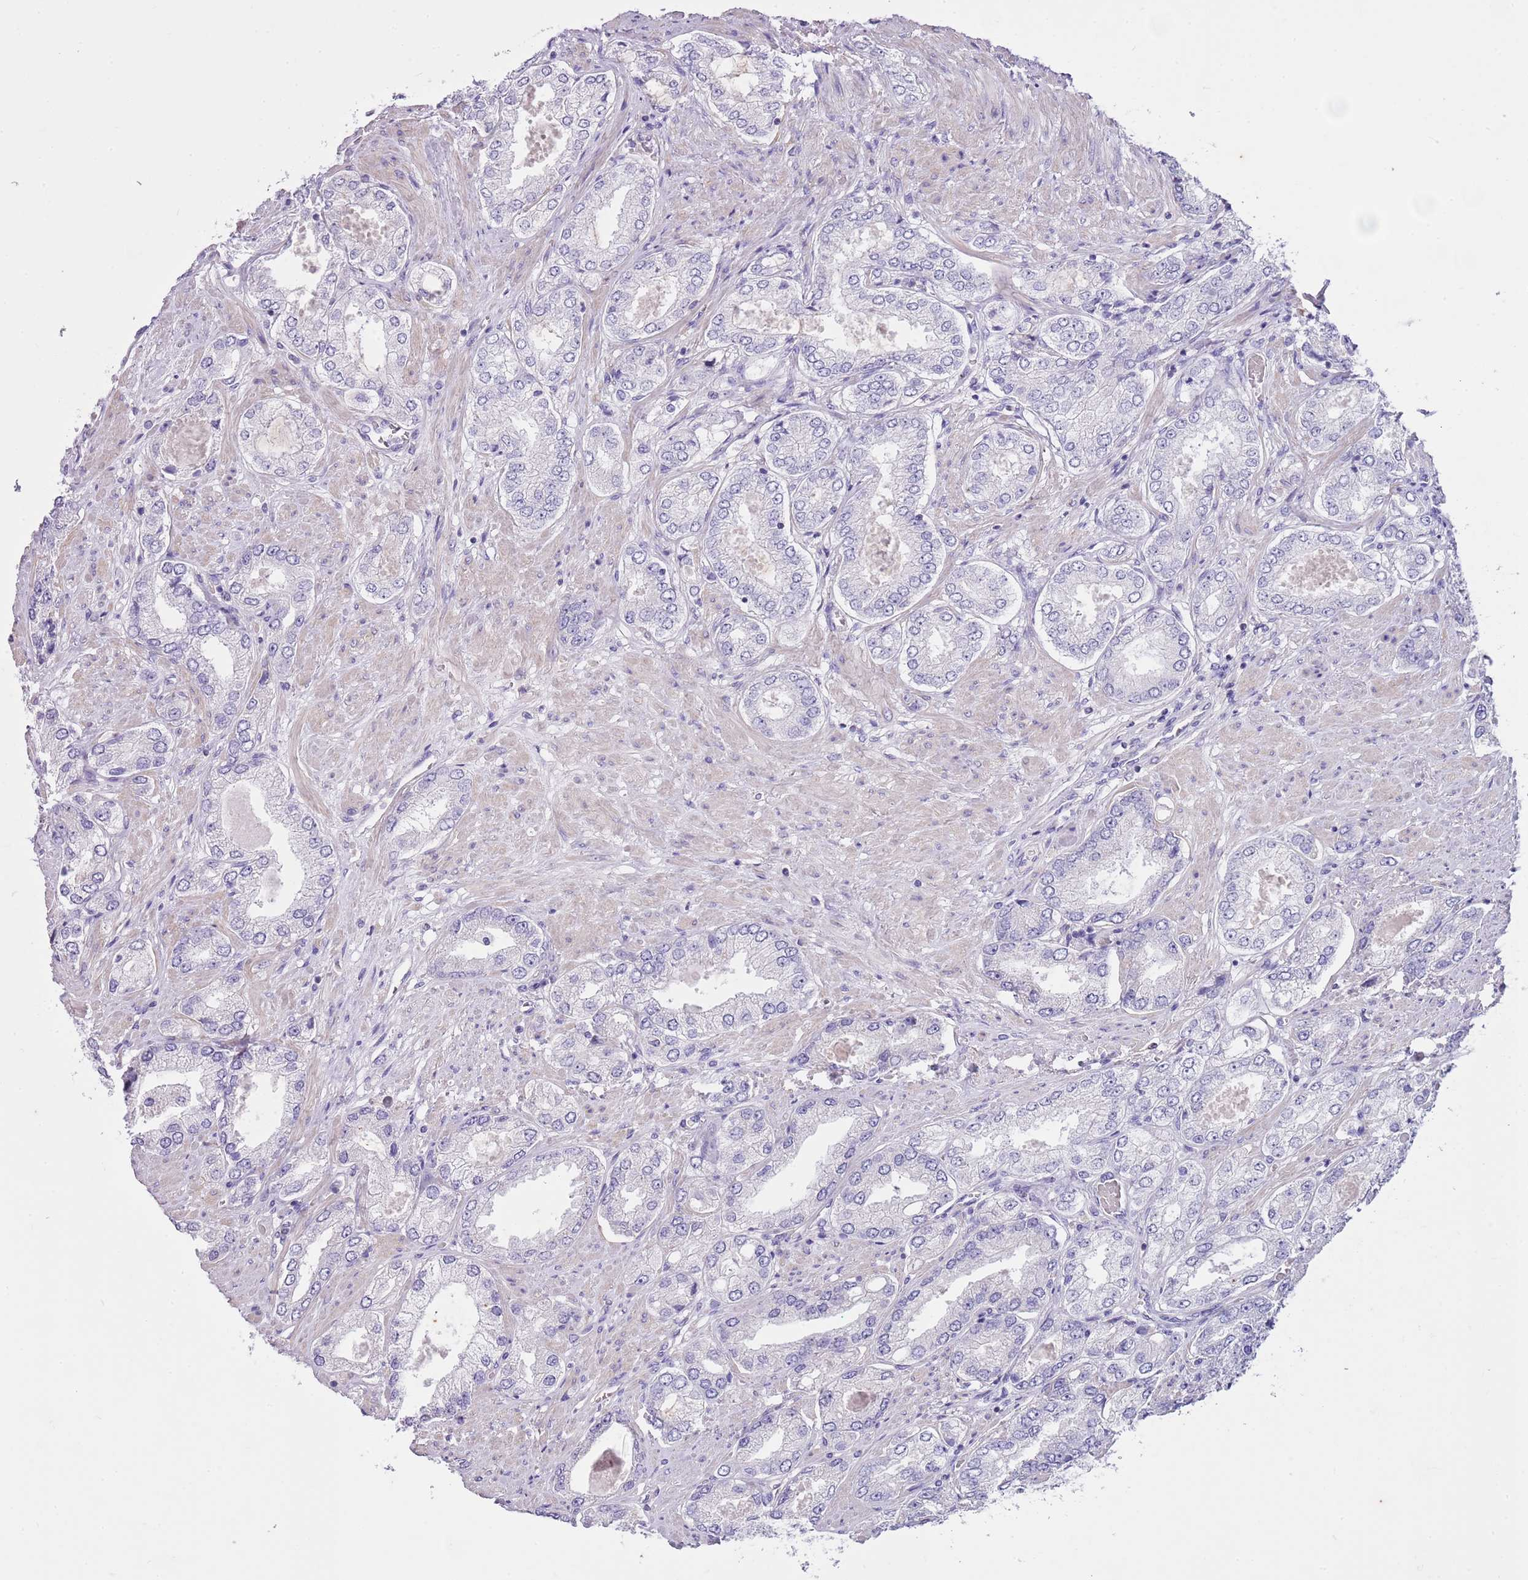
{"staining": {"intensity": "negative", "quantity": "none", "location": "none"}, "tissue": "prostate cancer", "cell_type": "Tumor cells", "image_type": "cancer", "snomed": [{"axis": "morphology", "description": "Adenocarcinoma, High grade"}, {"axis": "topography", "description": "Prostate"}], "caption": "There is no significant expression in tumor cells of prostate cancer (high-grade adenocarcinoma).", "gene": "CNPPD1", "patient": {"sex": "male", "age": 68}}